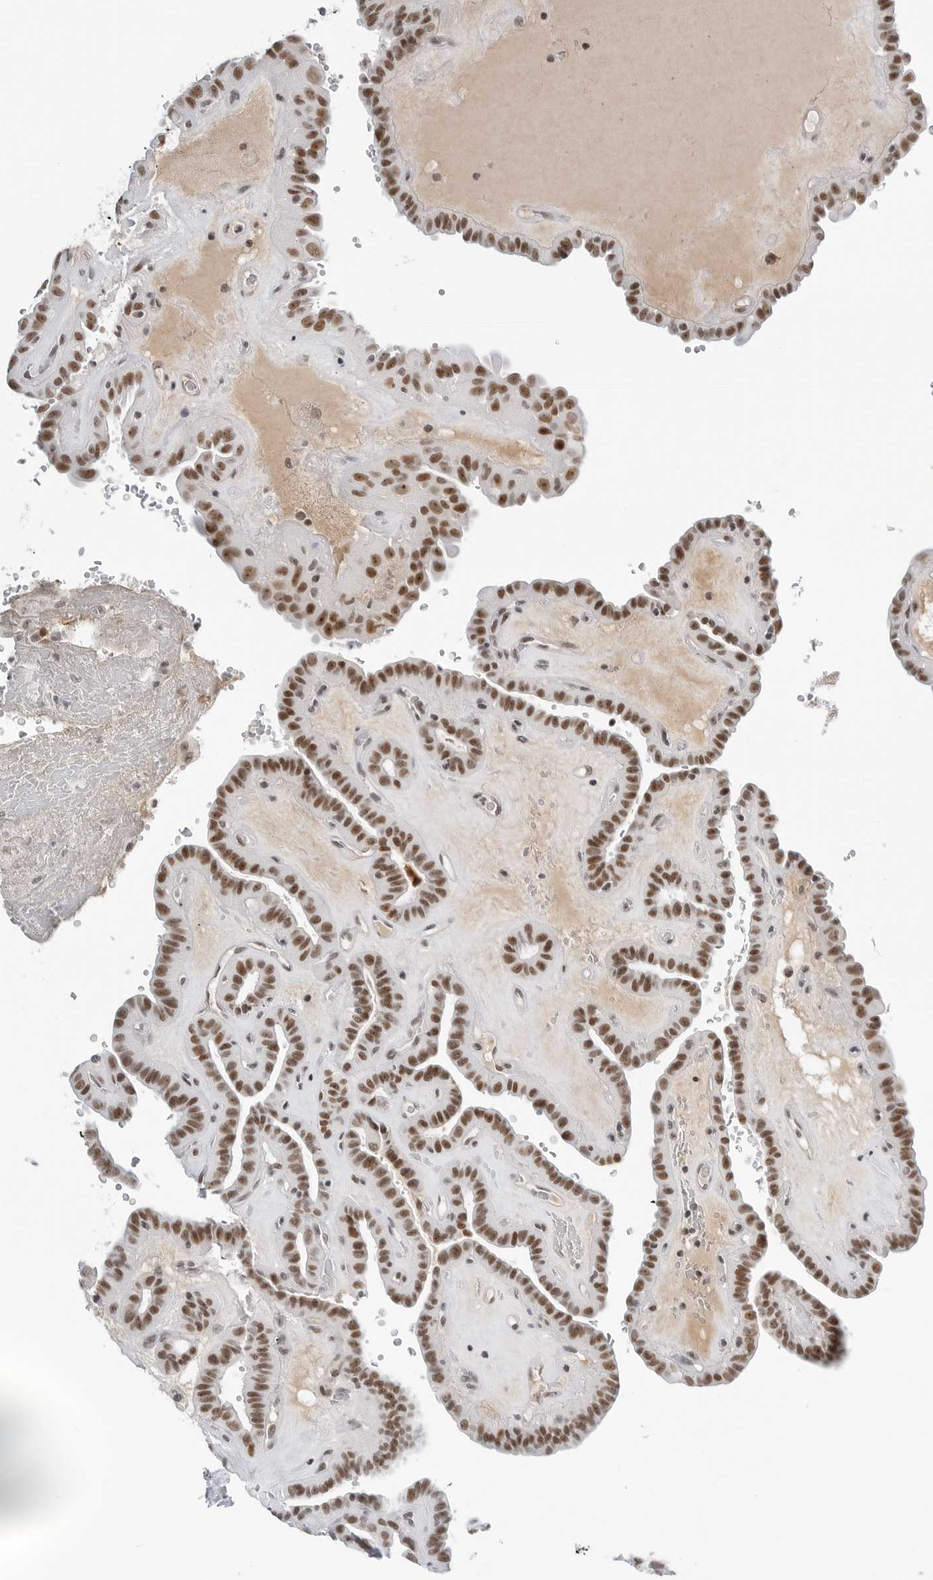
{"staining": {"intensity": "moderate", "quantity": ">75%", "location": "nuclear"}, "tissue": "thyroid cancer", "cell_type": "Tumor cells", "image_type": "cancer", "snomed": [{"axis": "morphology", "description": "Papillary adenocarcinoma, NOS"}, {"axis": "topography", "description": "Thyroid gland"}], "caption": "Protein analysis of thyroid papillary adenocarcinoma tissue shows moderate nuclear expression in approximately >75% of tumor cells. (DAB IHC, brown staining for protein, blue staining for nuclei).", "gene": "WRAP53", "patient": {"sex": "male", "age": 77}}